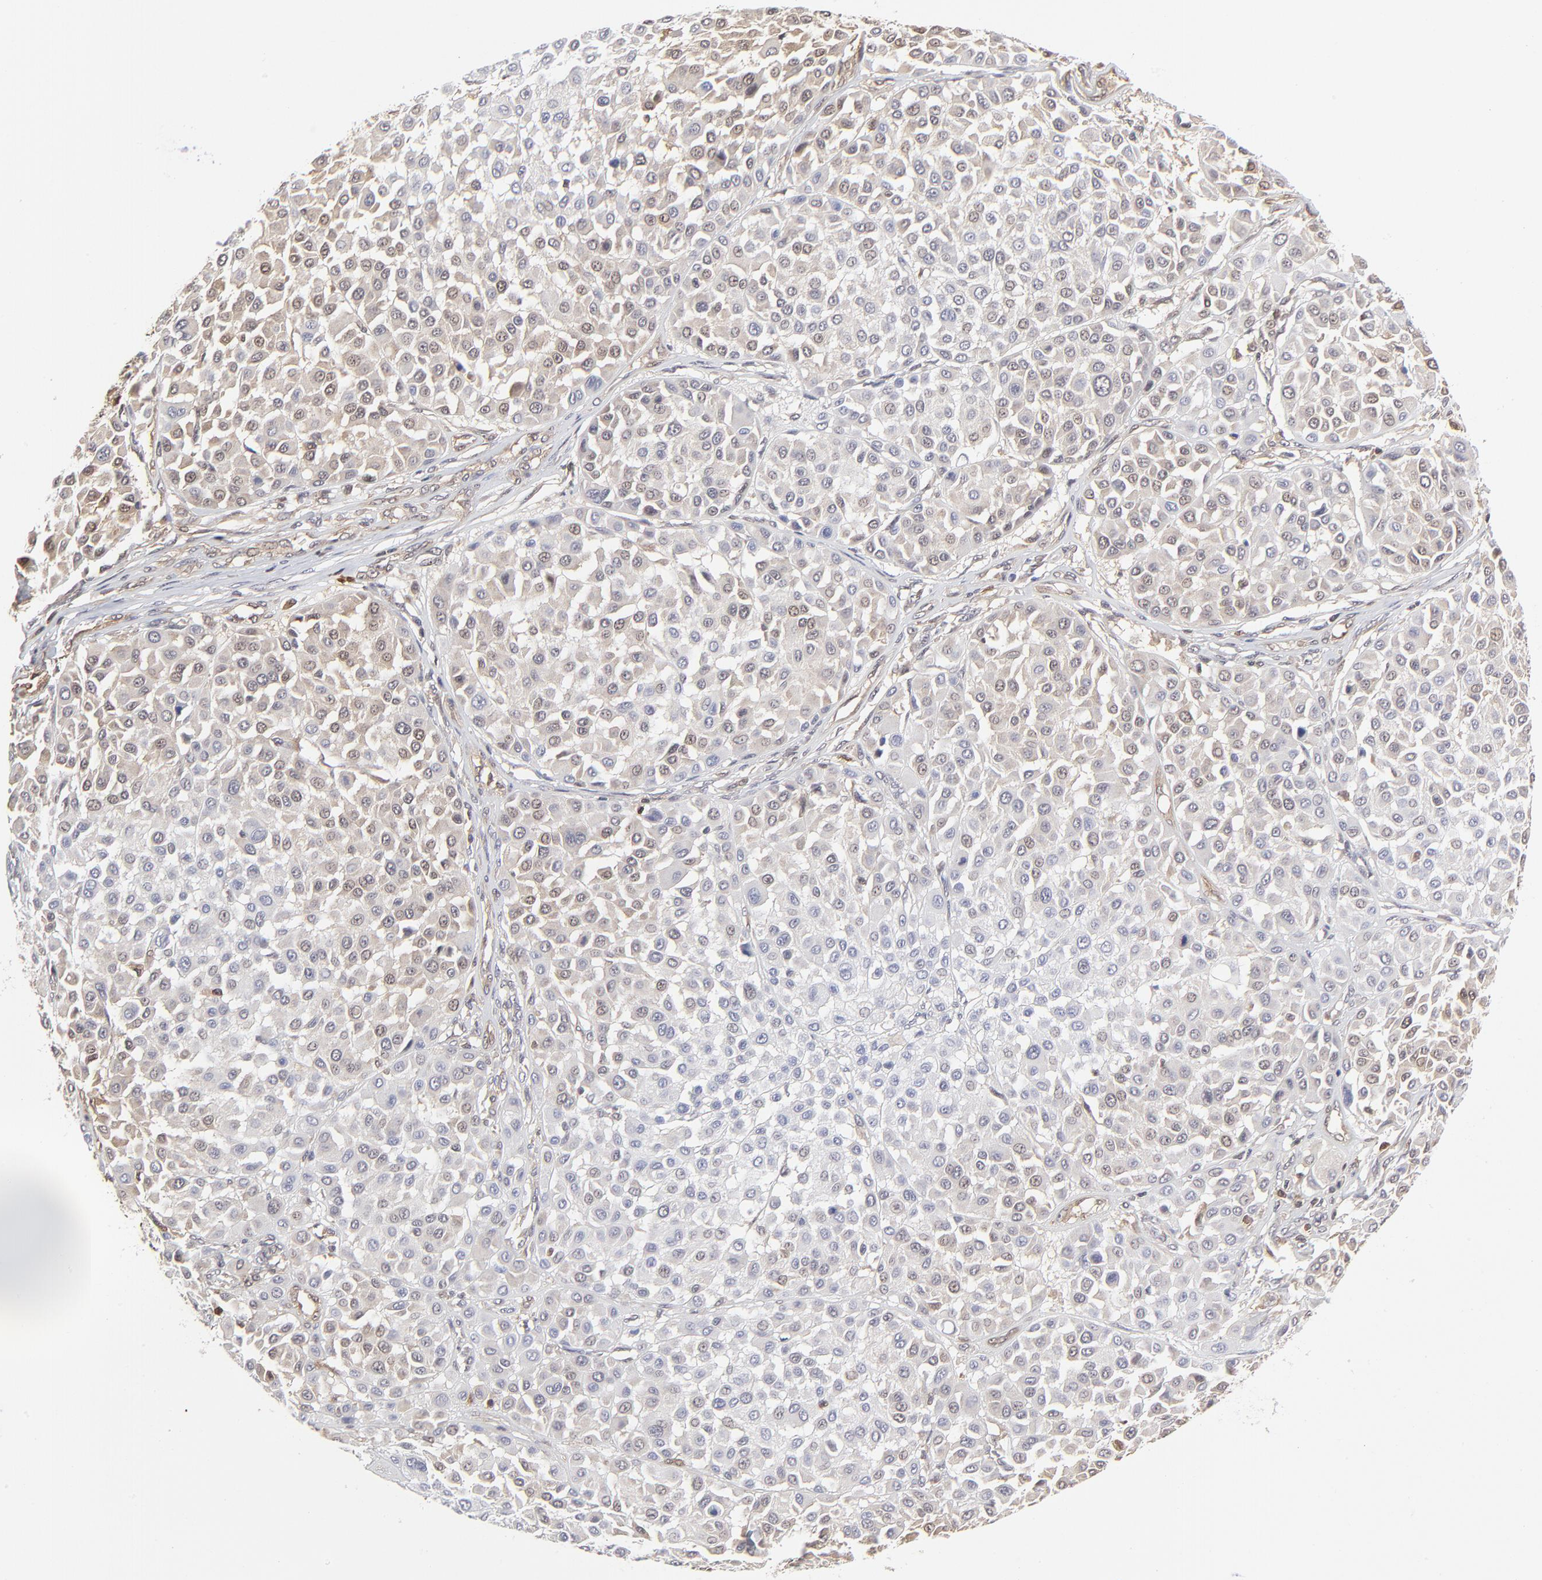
{"staining": {"intensity": "weak", "quantity": "<25%", "location": "nuclear"}, "tissue": "melanoma", "cell_type": "Tumor cells", "image_type": "cancer", "snomed": [{"axis": "morphology", "description": "Malignant melanoma, Metastatic site"}, {"axis": "topography", "description": "Soft tissue"}], "caption": "A photomicrograph of human melanoma is negative for staining in tumor cells.", "gene": "CASP3", "patient": {"sex": "male", "age": 41}}